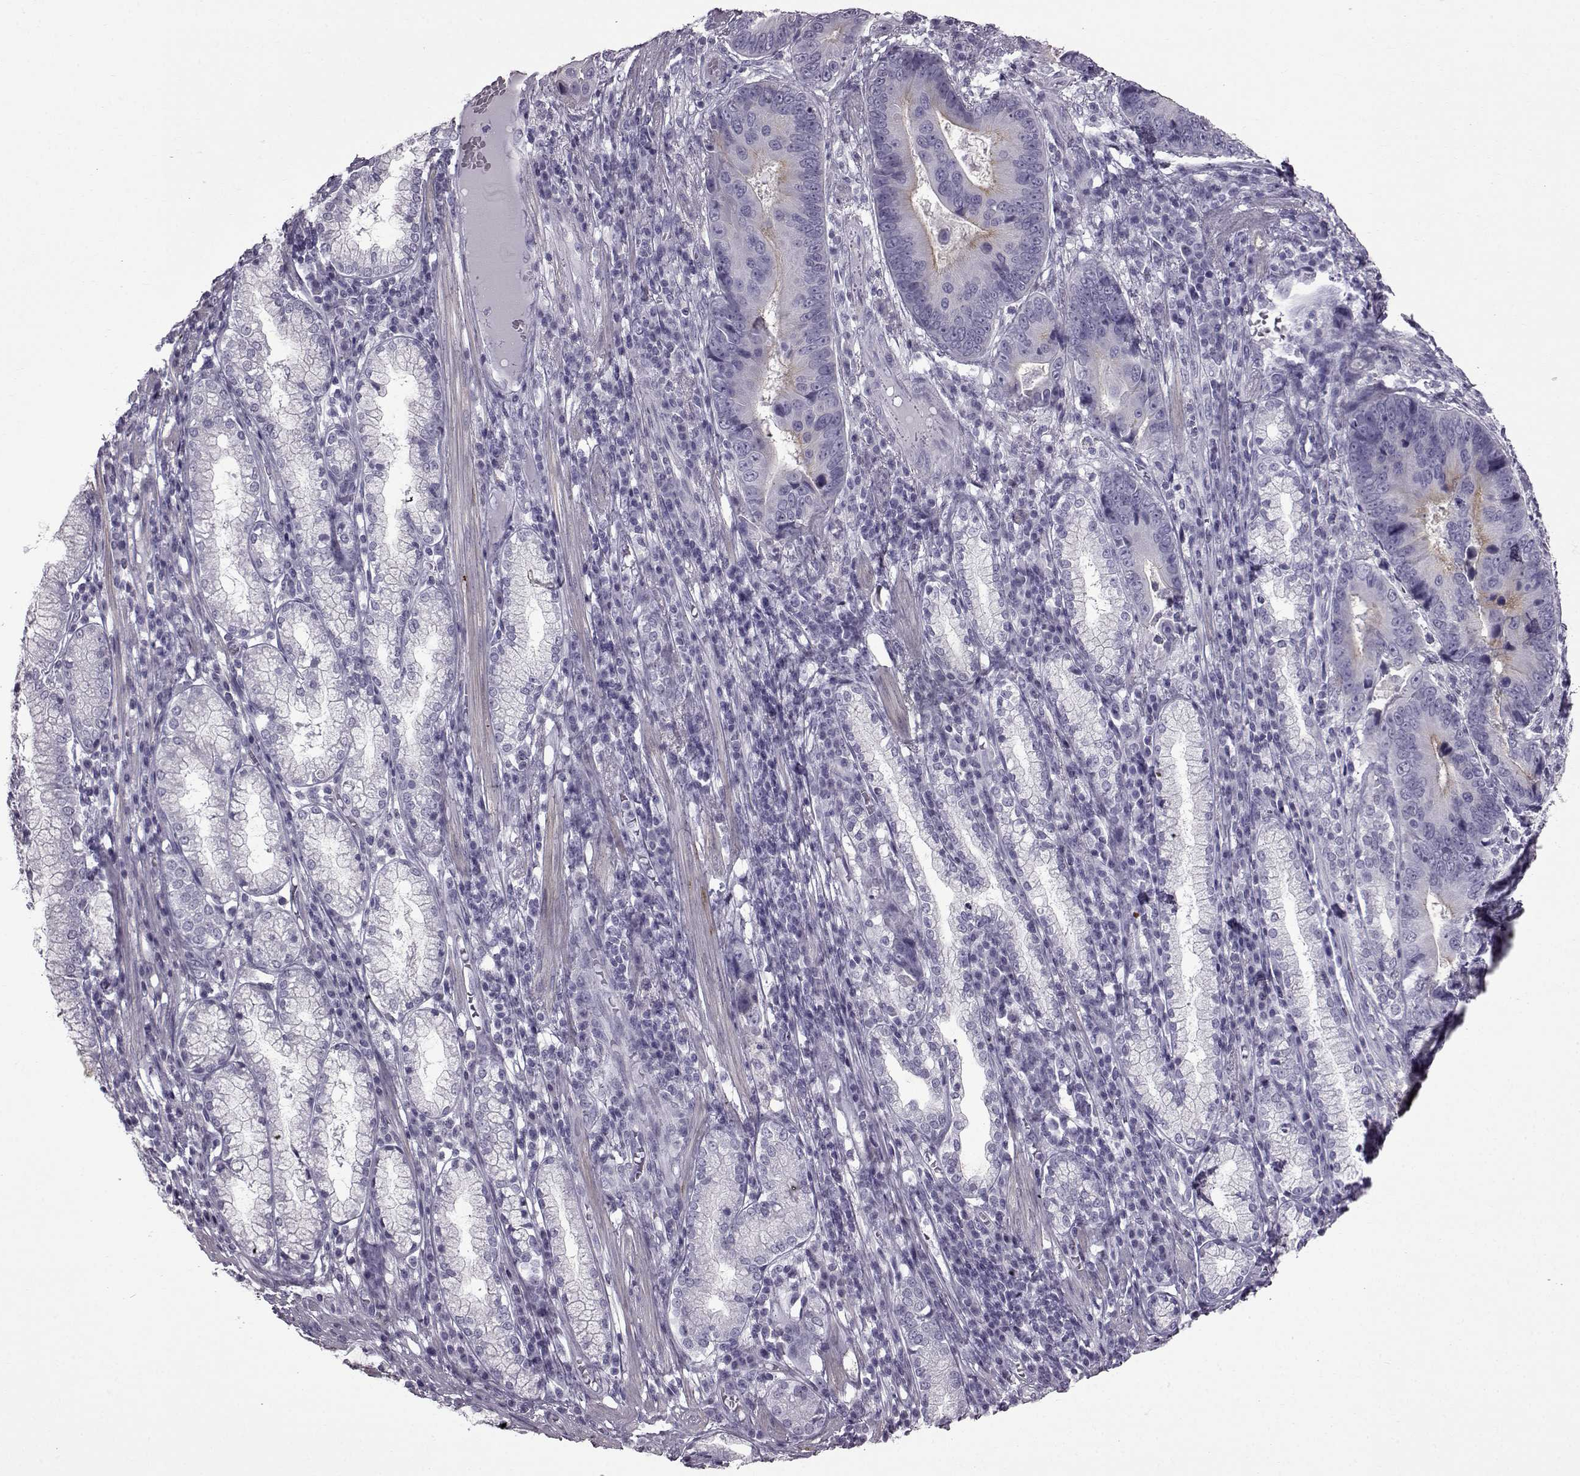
{"staining": {"intensity": "negative", "quantity": "none", "location": "none"}, "tissue": "stomach cancer", "cell_type": "Tumor cells", "image_type": "cancer", "snomed": [{"axis": "morphology", "description": "Adenocarcinoma, NOS"}, {"axis": "topography", "description": "Stomach"}], "caption": "Stomach cancer was stained to show a protein in brown. There is no significant staining in tumor cells. The staining is performed using DAB brown chromogen with nuclei counter-stained in using hematoxylin.", "gene": "SLC28A2", "patient": {"sex": "male", "age": 84}}